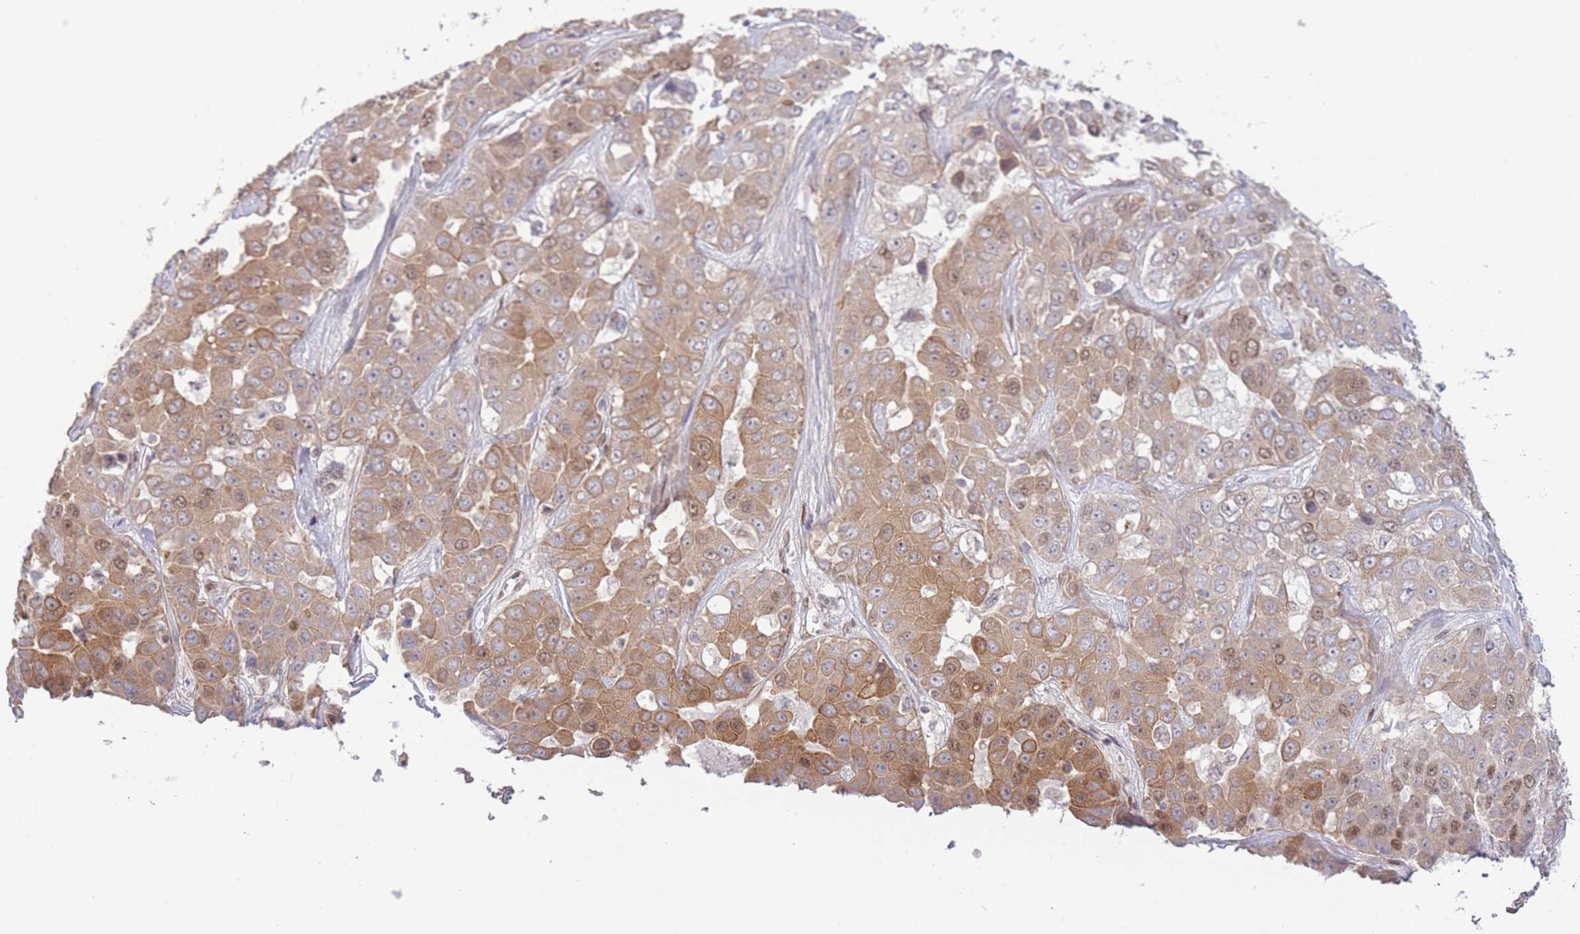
{"staining": {"intensity": "moderate", "quantity": ">75%", "location": "cytoplasmic/membranous,nuclear"}, "tissue": "liver cancer", "cell_type": "Tumor cells", "image_type": "cancer", "snomed": [{"axis": "morphology", "description": "Cholangiocarcinoma"}, {"axis": "topography", "description": "Liver"}], "caption": "The photomicrograph displays a brown stain indicating the presence of a protein in the cytoplasmic/membranous and nuclear of tumor cells in cholangiocarcinoma (liver).", "gene": "CARD8", "patient": {"sex": "female", "age": 52}}